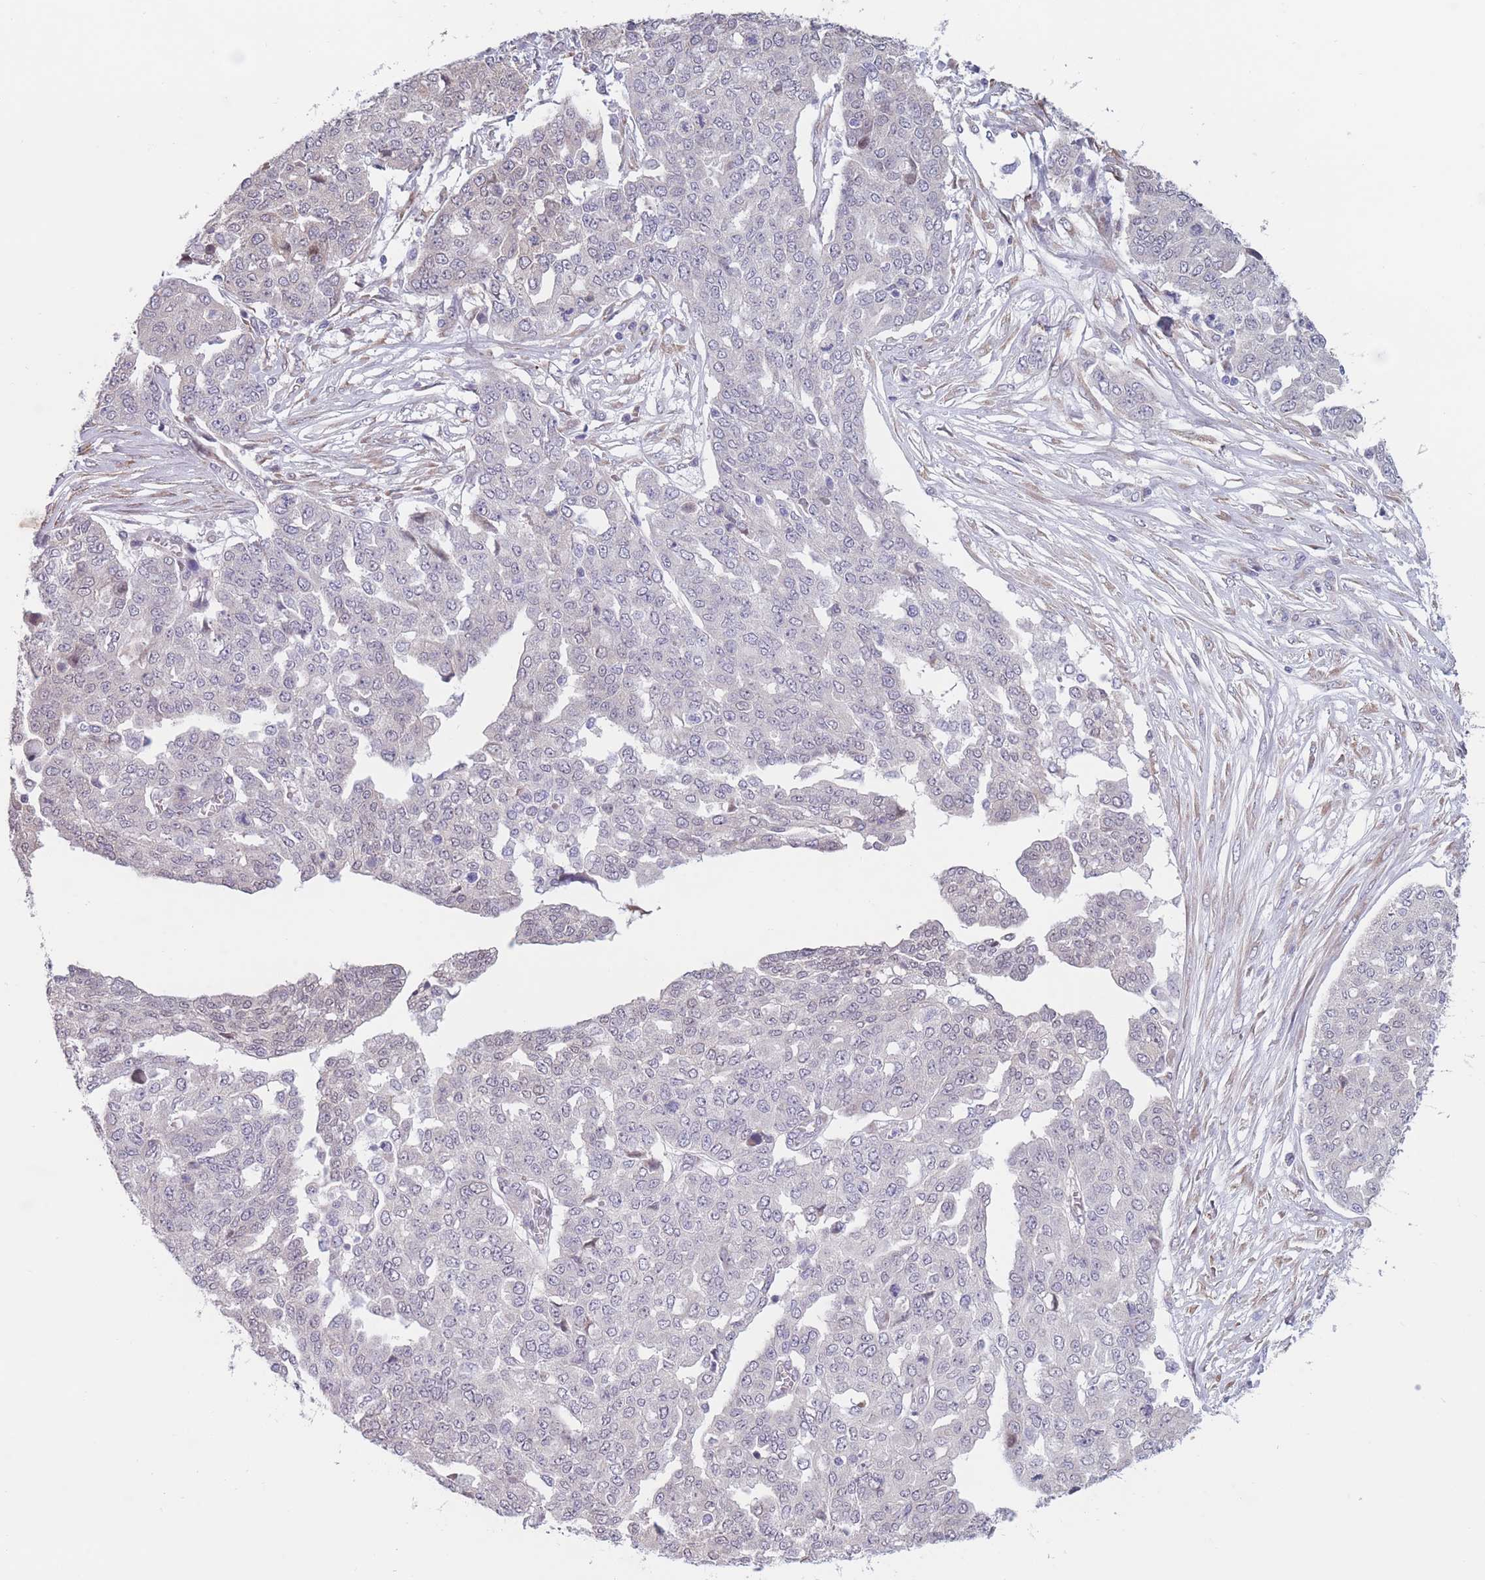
{"staining": {"intensity": "negative", "quantity": "none", "location": "none"}, "tissue": "ovarian cancer", "cell_type": "Tumor cells", "image_type": "cancer", "snomed": [{"axis": "morphology", "description": "Cystadenocarcinoma, serous, NOS"}, {"axis": "topography", "description": "Soft tissue"}, {"axis": "topography", "description": "Ovary"}], "caption": "Immunohistochemistry (IHC) photomicrograph of neoplastic tissue: ovarian serous cystadenocarcinoma stained with DAB demonstrates no significant protein expression in tumor cells. (Brightfield microscopy of DAB immunohistochemistry (IHC) at high magnification).", "gene": "COL27A1", "patient": {"sex": "female", "age": 57}}